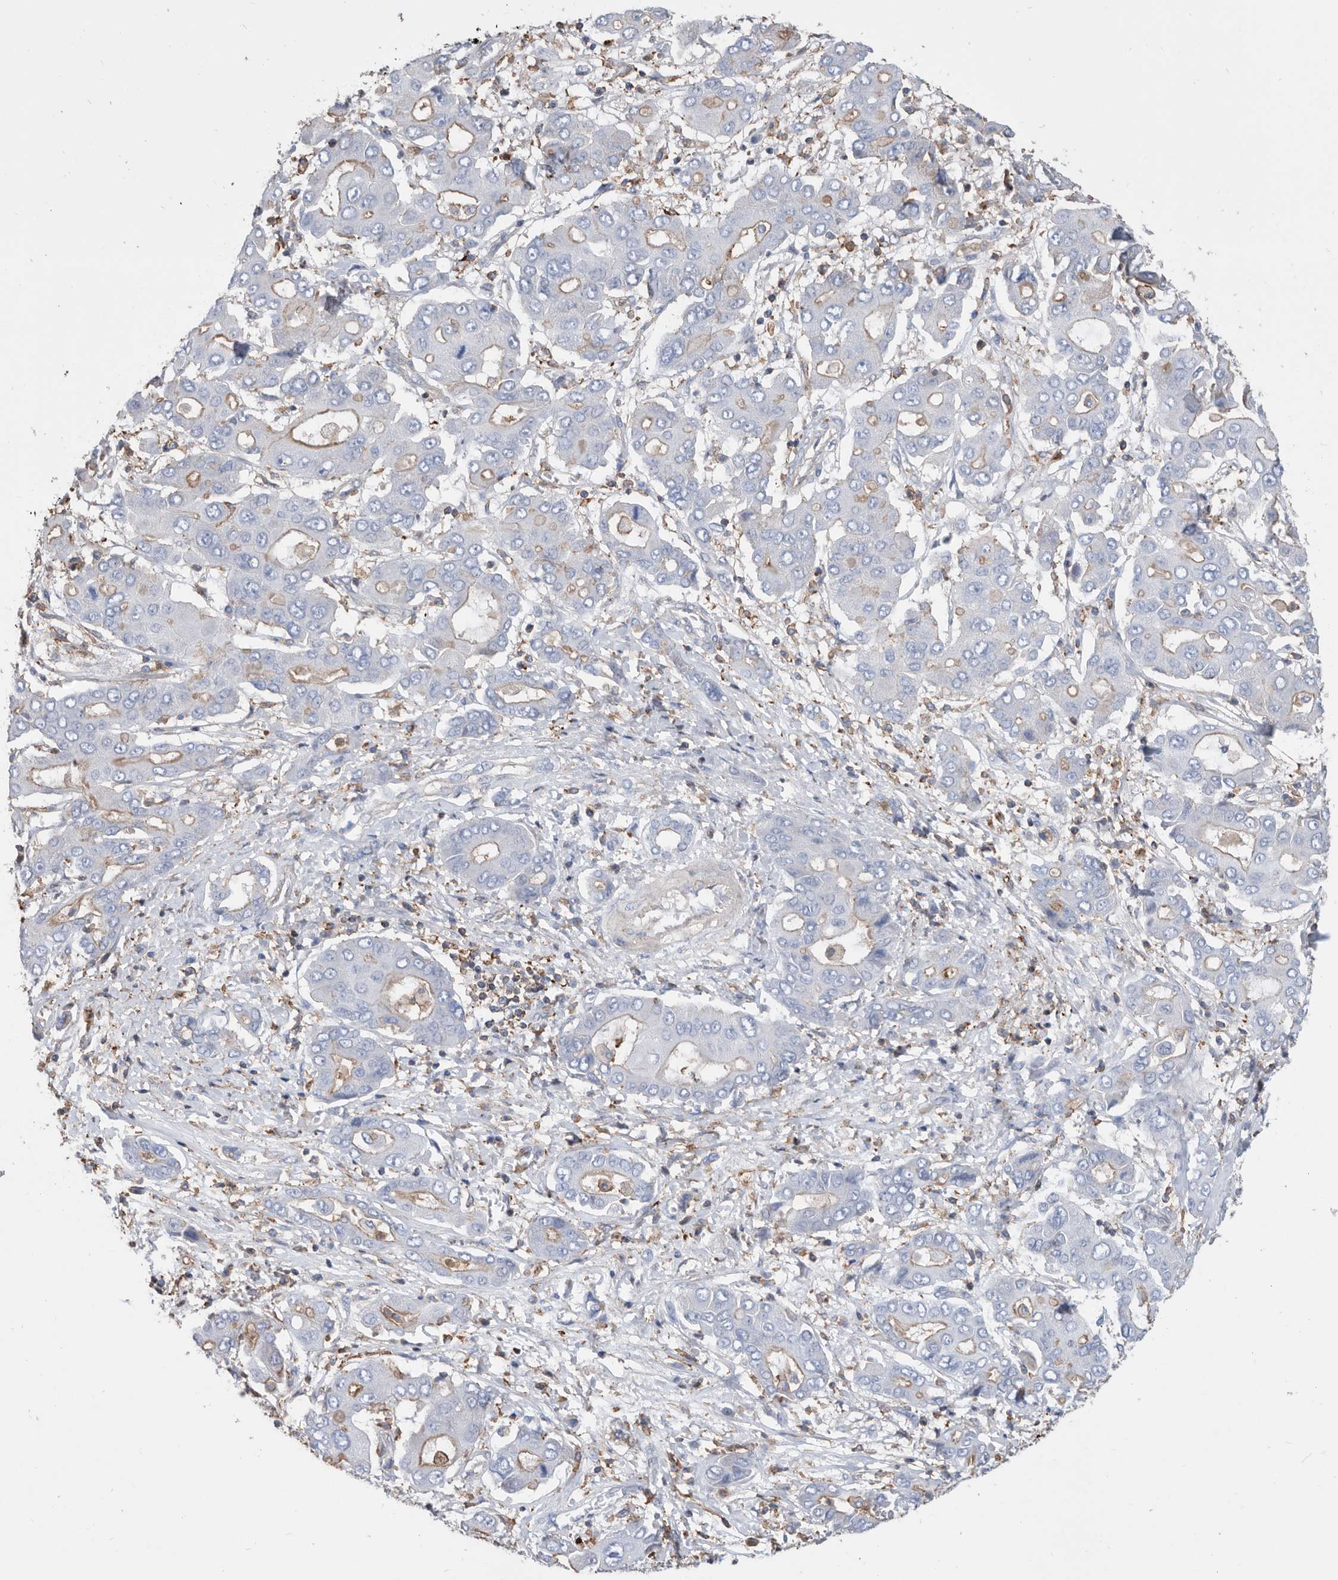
{"staining": {"intensity": "negative", "quantity": "none", "location": "none"}, "tissue": "liver cancer", "cell_type": "Tumor cells", "image_type": "cancer", "snomed": [{"axis": "morphology", "description": "Cholangiocarcinoma"}, {"axis": "topography", "description": "Liver"}], "caption": "Liver cancer (cholangiocarcinoma) was stained to show a protein in brown. There is no significant expression in tumor cells.", "gene": "MS4A4A", "patient": {"sex": "male", "age": 67}}